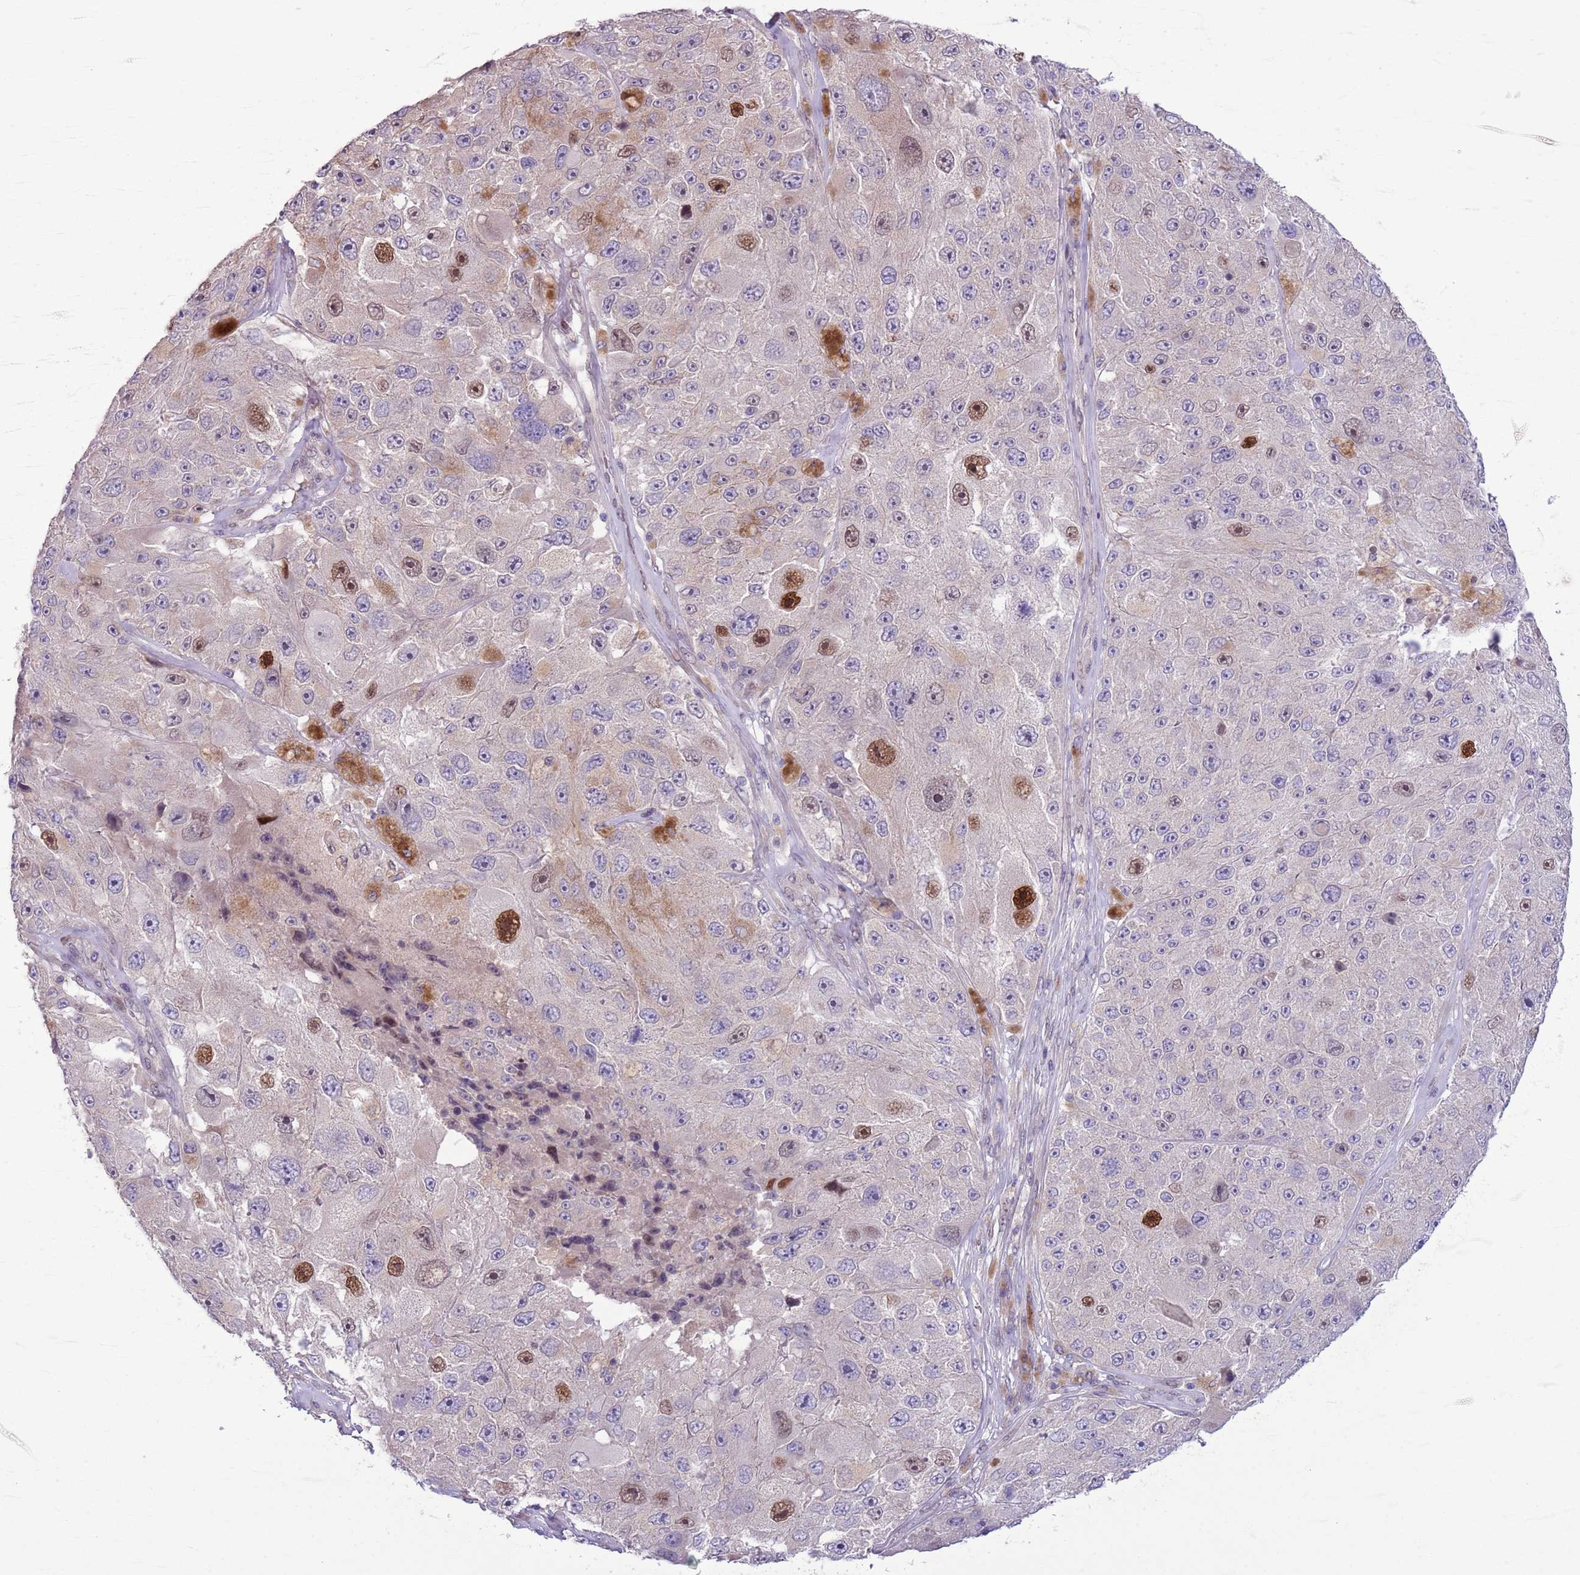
{"staining": {"intensity": "strong", "quantity": "<25%", "location": "nuclear"}, "tissue": "melanoma", "cell_type": "Tumor cells", "image_type": "cancer", "snomed": [{"axis": "morphology", "description": "Malignant melanoma, Metastatic site"}, {"axis": "topography", "description": "Lymph node"}], "caption": "High-power microscopy captured an immunohistochemistry image of malignant melanoma (metastatic site), revealing strong nuclear positivity in about <25% of tumor cells. (DAB (3,3'-diaminobenzidine) IHC with brightfield microscopy, high magnification).", "gene": "CCND2", "patient": {"sex": "male", "age": 62}}